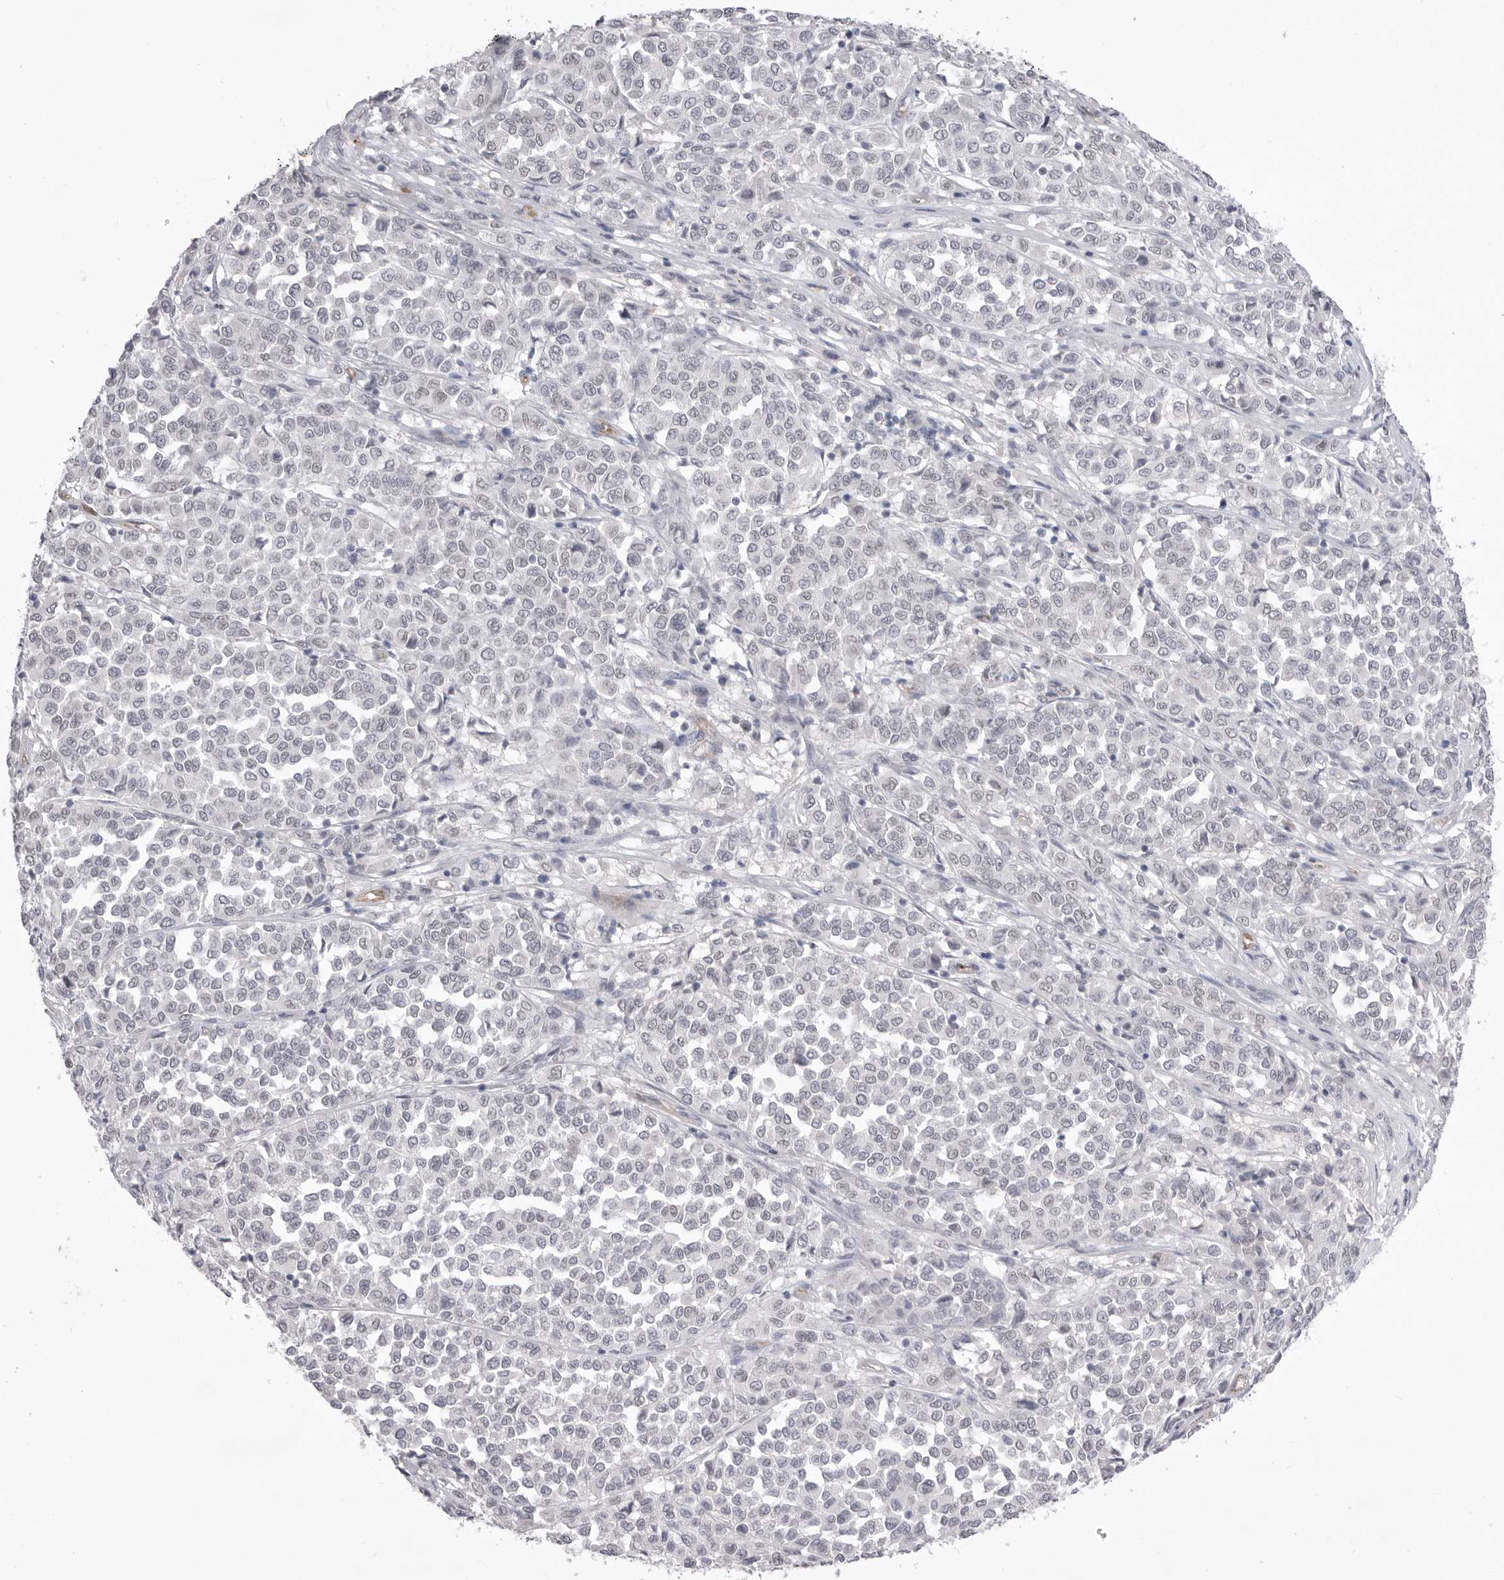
{"staining": {"intensity": "negative", "quantity": "none", "location": "none"}, "tissue": "melanoma", "cell_type": "Tumor cells", "image_type": "cancer", "snomed": [{"axis": "morphology", "description": "Malignant melanoma, Metastatic site"}, {"axis": "topography", "description": "Pancreas"}], "caption": "Human melanoma stained for a protein using immunohistochemistry displays no expression in tumor cells.", "gene": "ZBTB7B", "patient": {"sex": "female", "age": 30}}